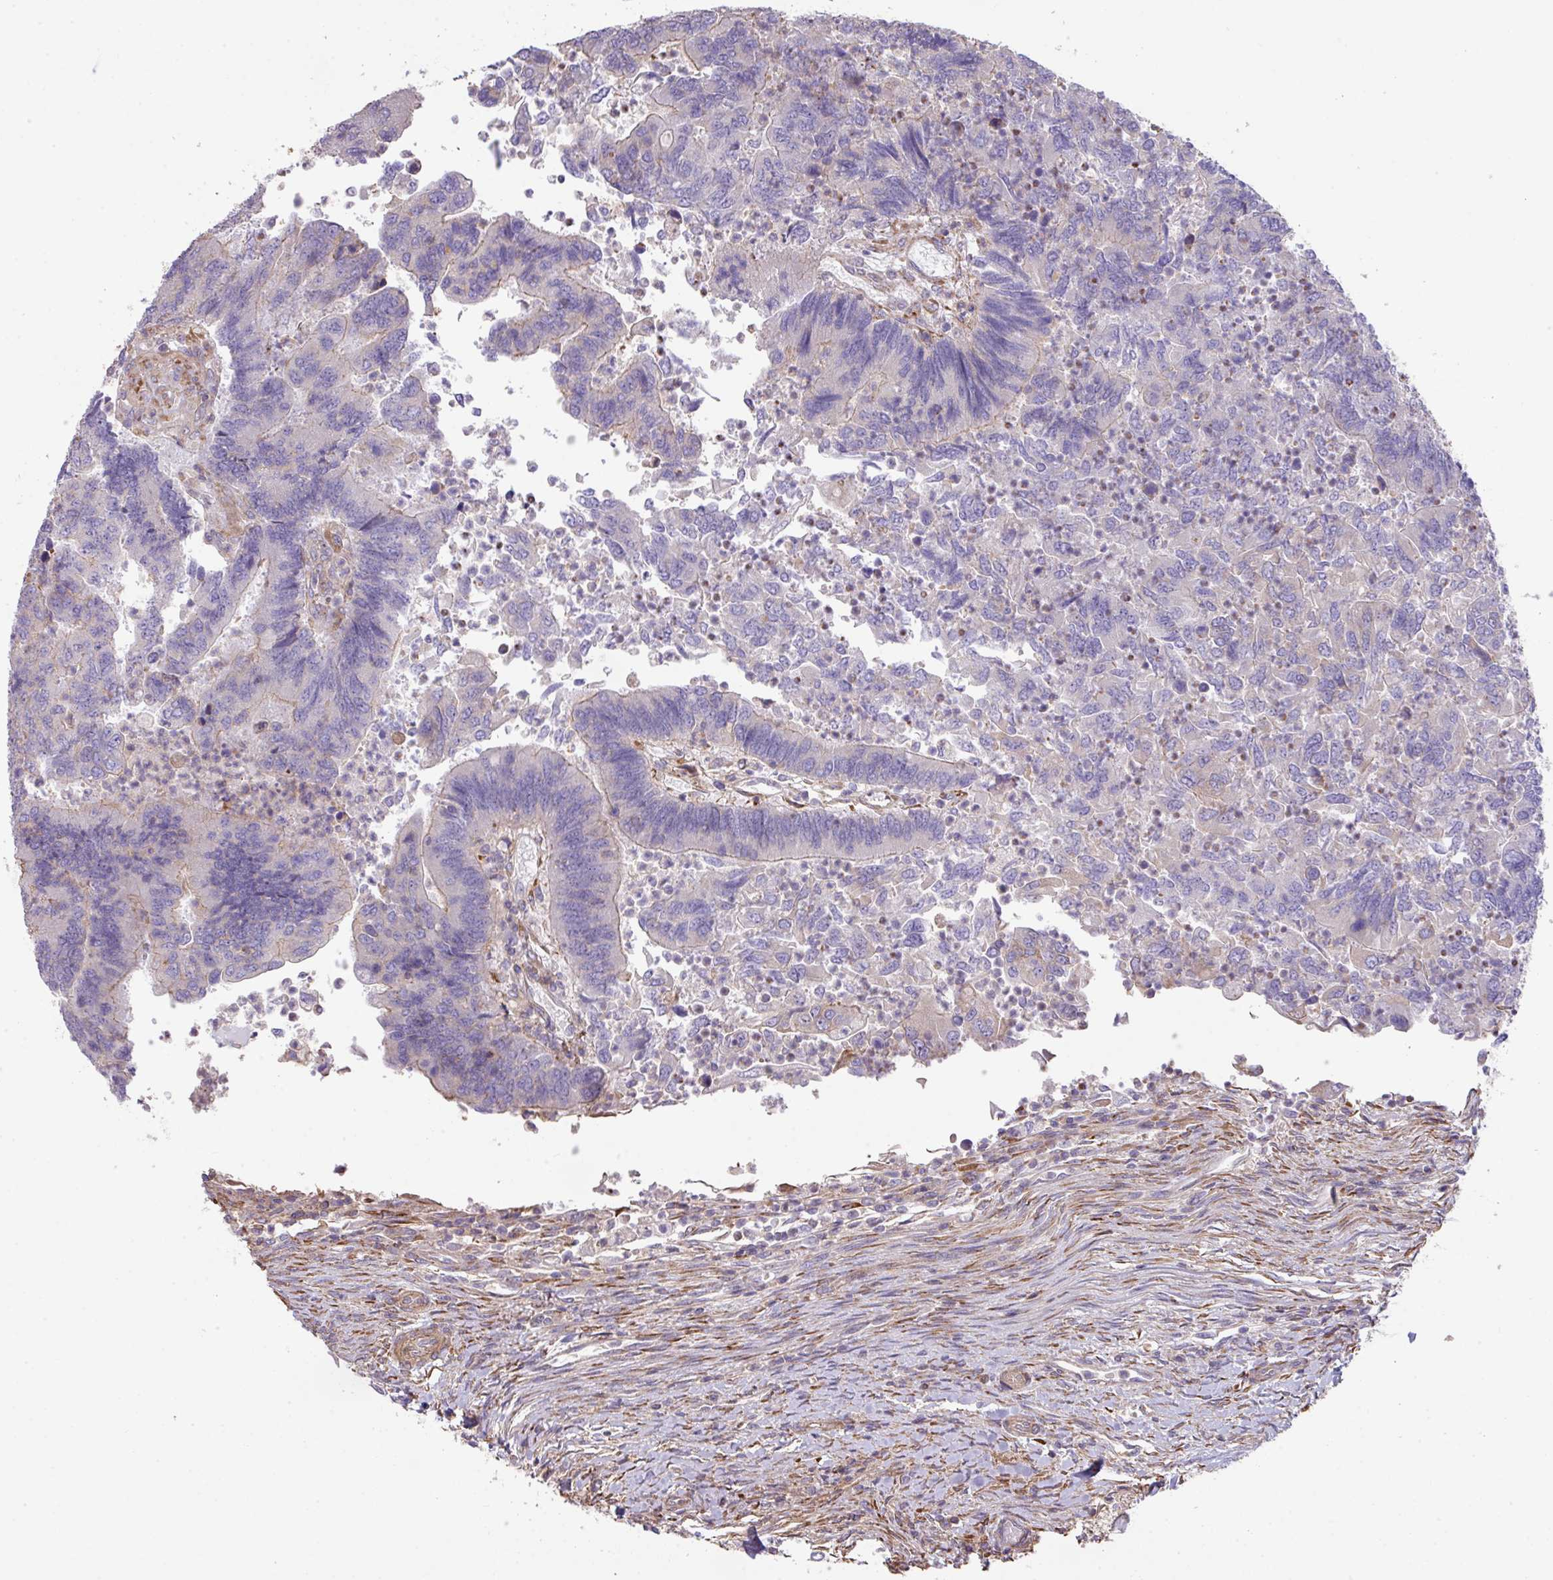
{"staining": {"intensity": "negative", "quantity": "none", "location": "none"}, "tissue": "colorectal cancer", "cell_type": "Tumor cells", "image_type": "cancer", "snomed": [{"axis": "morphology", "description": "Adenocarcinoma, NOS"}, {"axis": "topography", "description": "Colon"}], "caption": "Human colorectal adenocarcinoma stained for a protein using IHC shows no expression in tumor cells.", "gene": "LRRC41", "patient": {"sex": "female", "age": 67}}